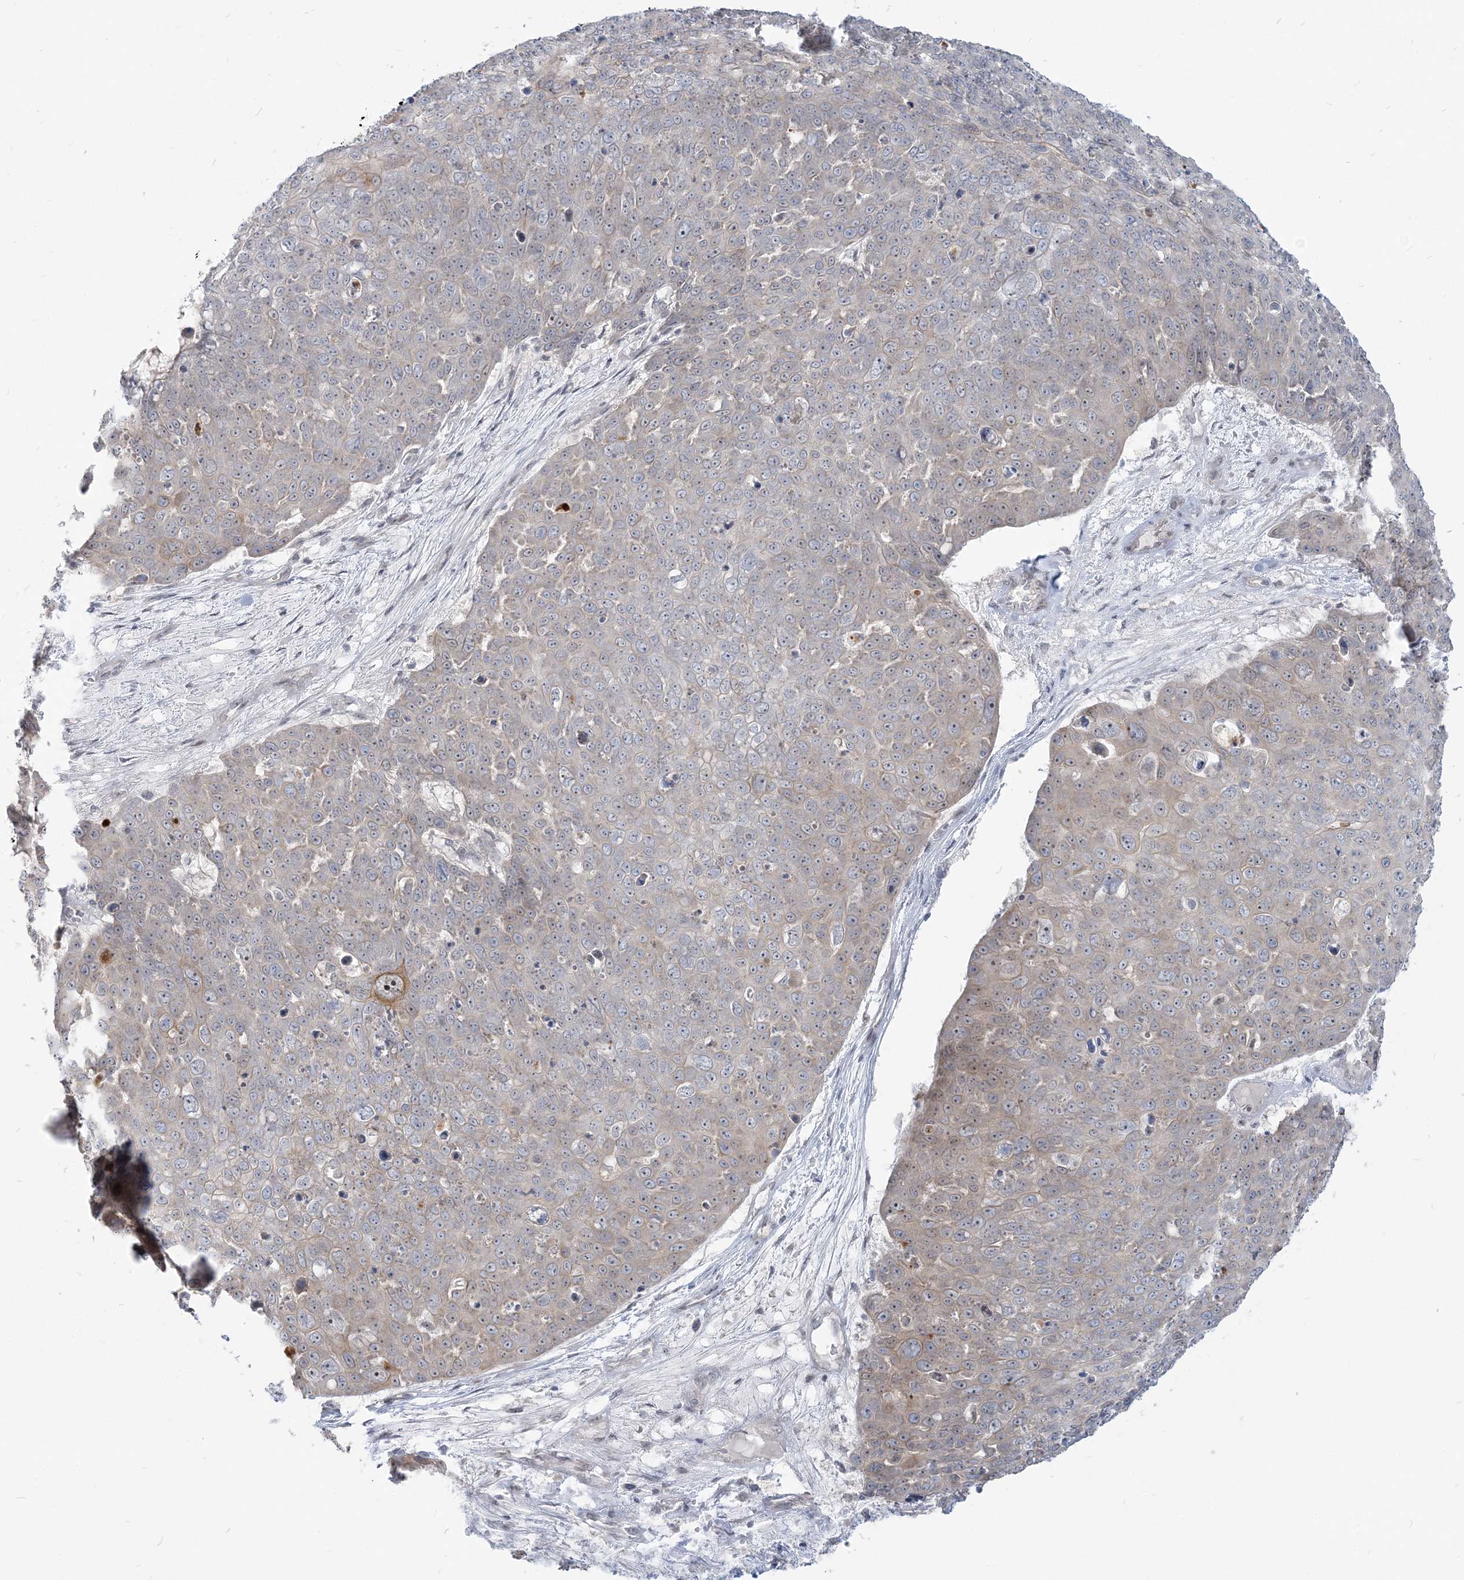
{"staining": {"intensity": "weak", "quantity": "<25%", "location": "cytoplasmic/membranous,nuclear"}, "tissue": "skin cancer", "cell_type": "Tumor cells", "image_type": "cancer", "snomed": [{"axis": "morphology", "description": "Squamous cell carcinoma, NOS"}, {"axis": "topography", "description": "Skin"}], "caption": "A high-resolution histopathology image shows IHC staining of skin cancer (squamous cell carcinoma), which shows no significant staining in tumor cells.", "gene": "SDAD1", "patient": {"sex": "male", "age": 71}}